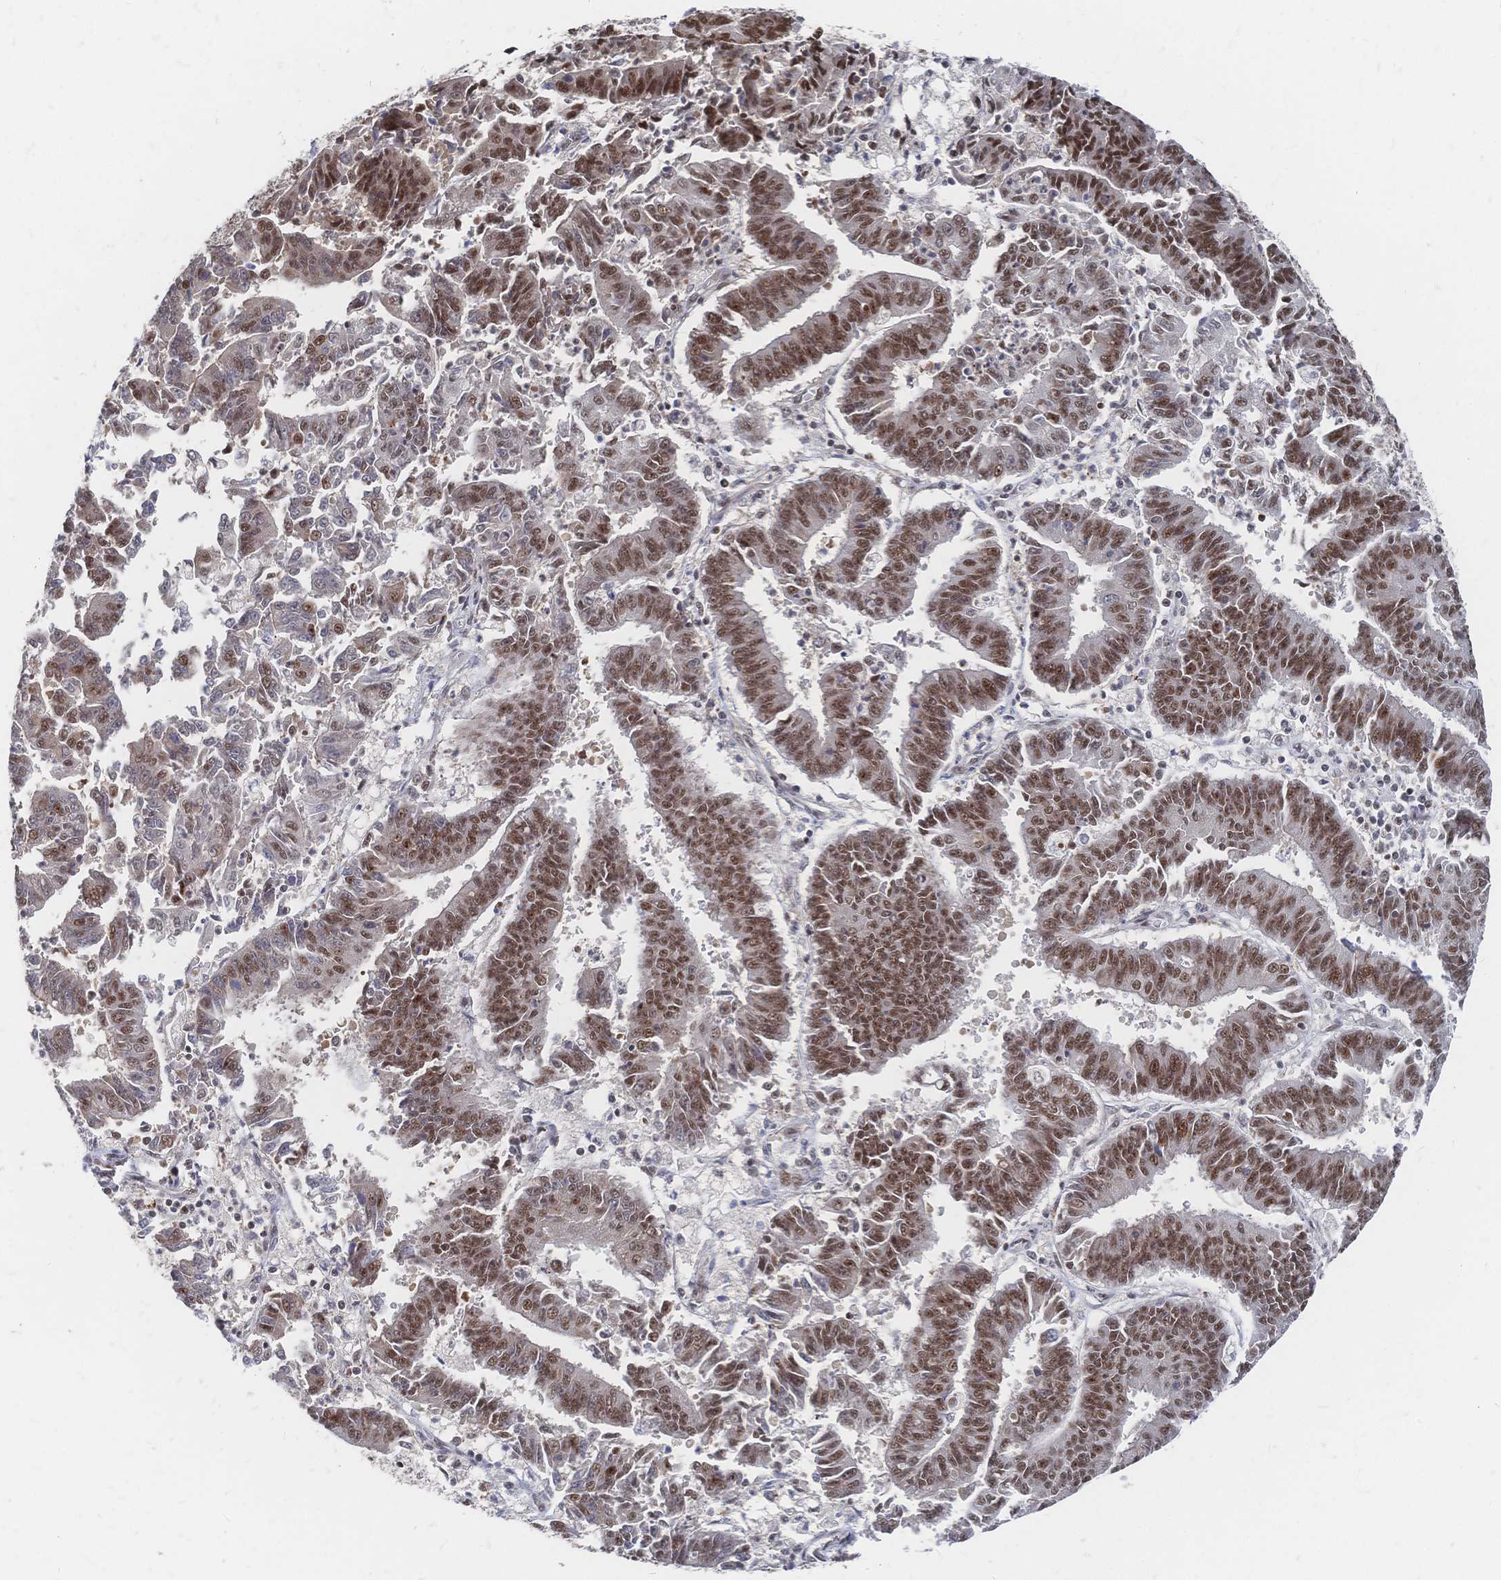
{"staining": {"intensity": "moderate", "quantity": ">75%", "location": "nuclear"}, "tissue": "endometrial cancer", "cell_type": "Tumor cells", "image_type": "cancer", "snomed": [{"axis": "morphology", "description": "Adenocarcinoma, NOS"}, {"axis": "topography", "description": "Endometrium"}], "caption": "The histopathology image demonstrates staining of endometrial adenocarcinoma, revealing moderate nuclear protein expression (brown color) within tumor cells. The staining is performed using DAB (3,3'-diaminobenzidine) brown chromogen to label protein expression. The nuclei are counter-stained blue using hematoxylin.", "gene": "NELFA", "patient": {"sex": "female", "age": 73}}